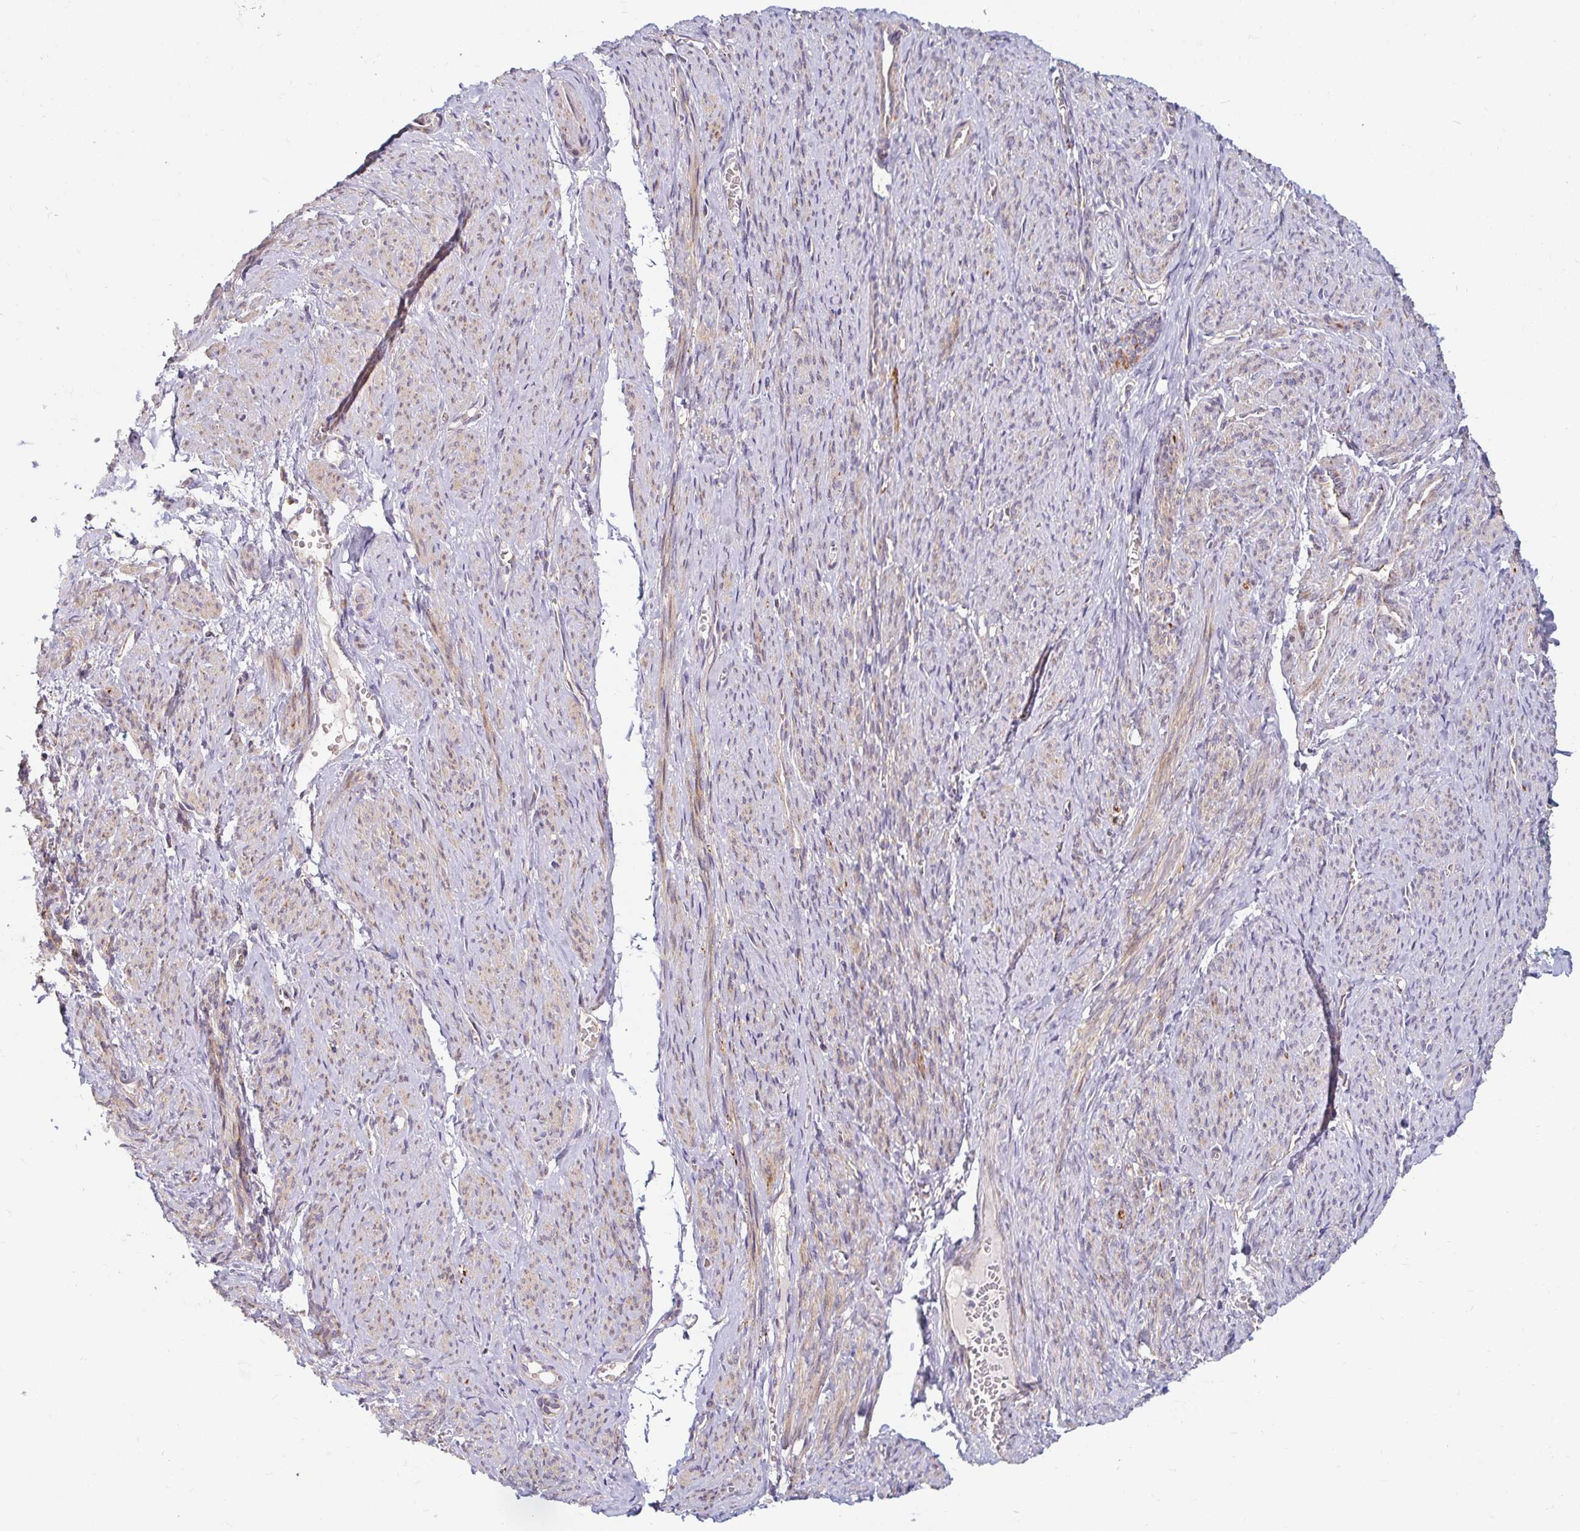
{"staining": {"intensity": "moderate", "quantity": "25%-75%", "location": "cytoplasmic/membranous"}, "tissue": "smooth muscle", "cell_type": "Smooth muscle cells", "image_type": "normal", "snomed": [{"axis": "morphology", "description": "Normal tissue, NOS"}, {"axis": "topography", "description": "Smooth muscle"}], "caption": "A high-resolution image shows IHC staining of unremarkable smooth muscle, which shows moderate cytoplasmic/membranous expression in about 25%-75% of smooth muscle cells. The staining was performed using DAB to visualize the protein expression in brown, while the nuclei were stained in blue with hematoxylin (Magnification: 20x).", "gene": "SKP2", "patient": {"sex": "female", "age": 65}}